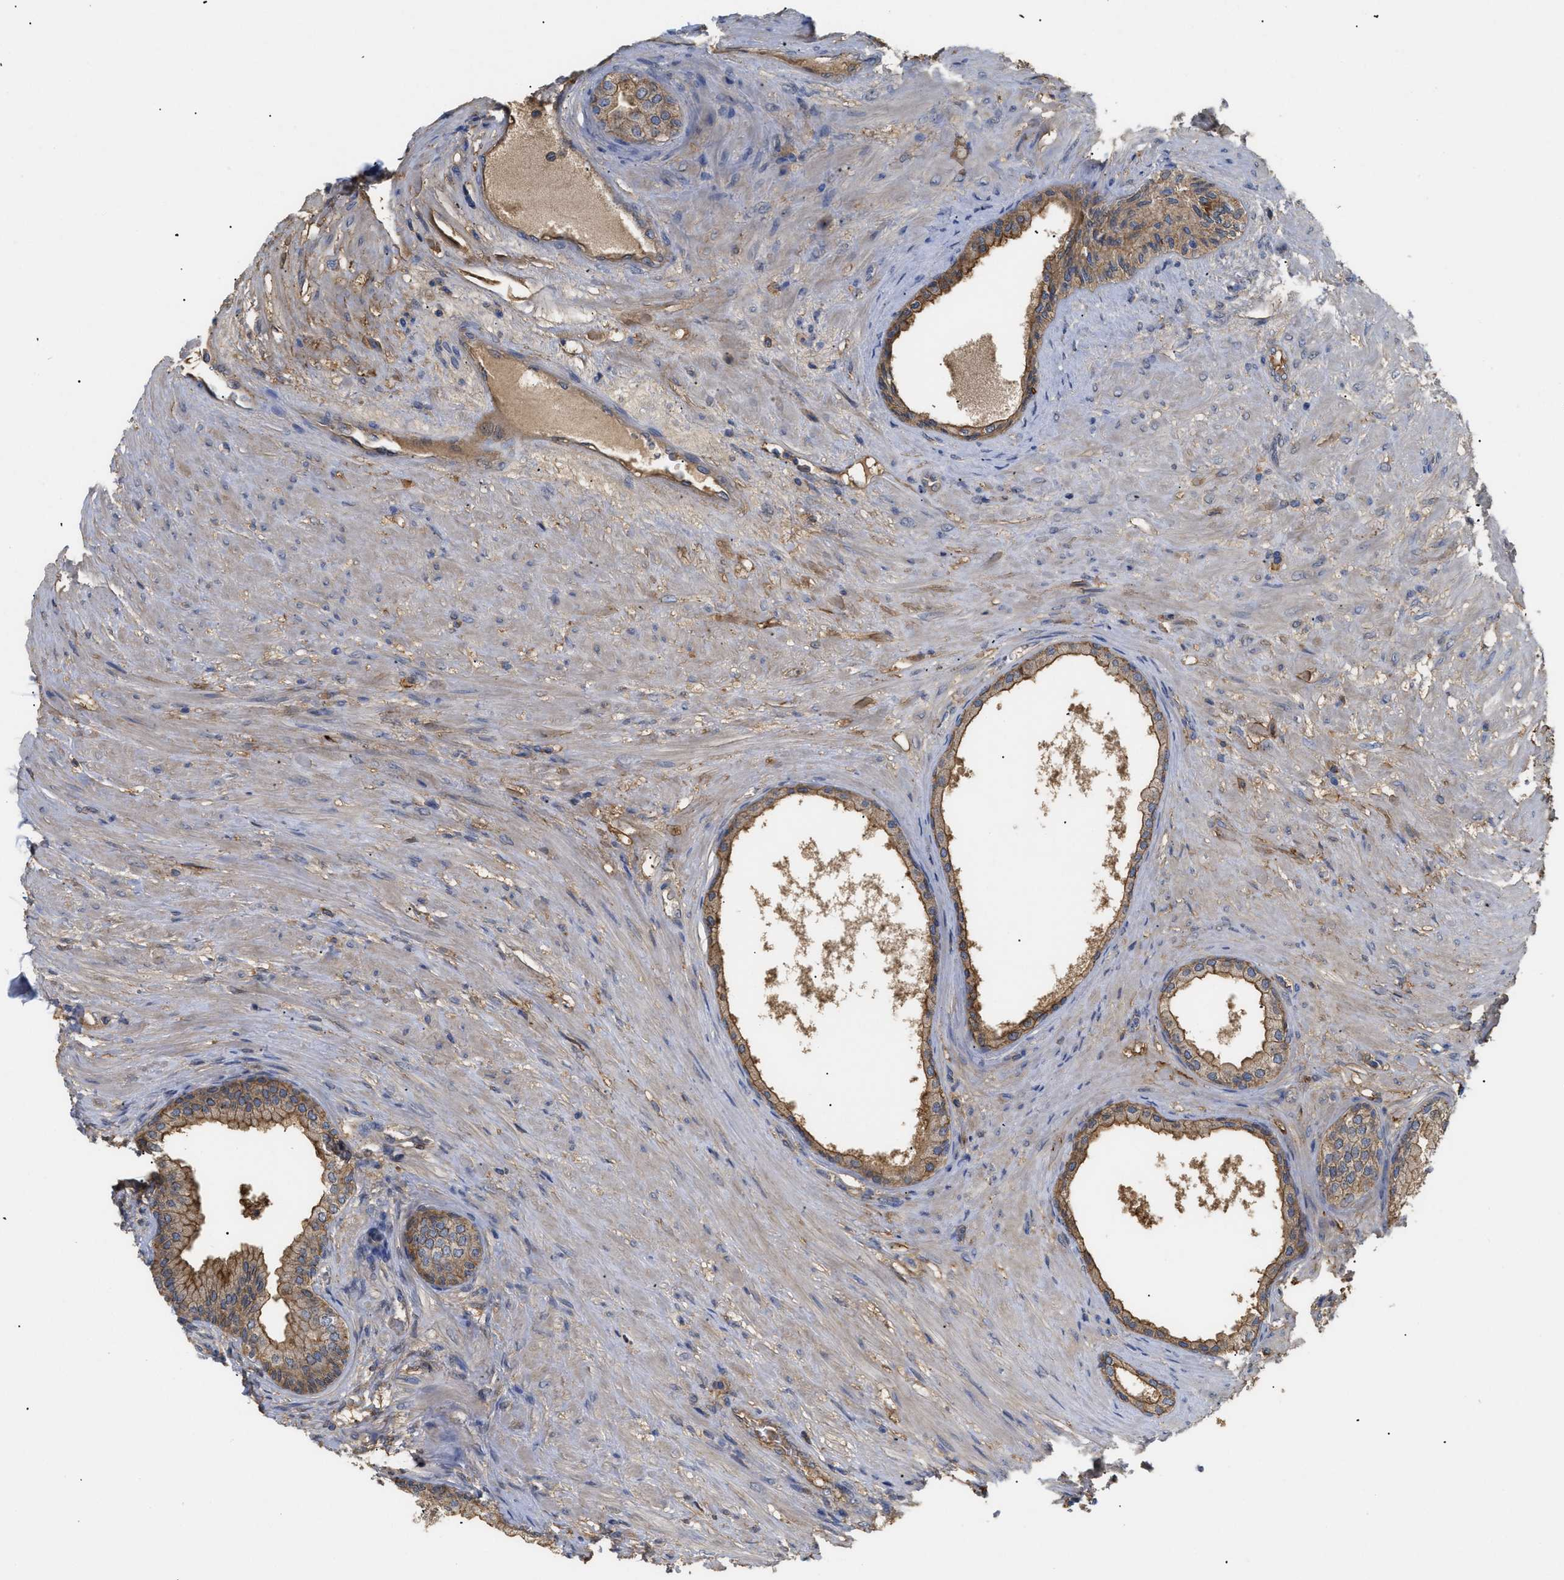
{"staining": {"intensity": "moderate", "quantity": ">75%", "location": "cytoplasmic/membranous"}, "tissue": "prostate", "cell_type": "Glandular cells", "image_type": "normal", "snomed": [{"axis": "morphology", "description": "Normal tissue, NOS"}, {"axis": "topography", "description": "Prostate"}], "caption": "Immunohistochemical staining of normal human prostate shows >75% levels of moderate cytoplasmic/membranous protein staining in about >75% of glandular cells. (DAB (3,3'-diaminobenzidine) IHC, brown staining for protein, blue staining for nuclei).", "gene": "ANXA4", "patient": {"sex": "male", "age": 76}}